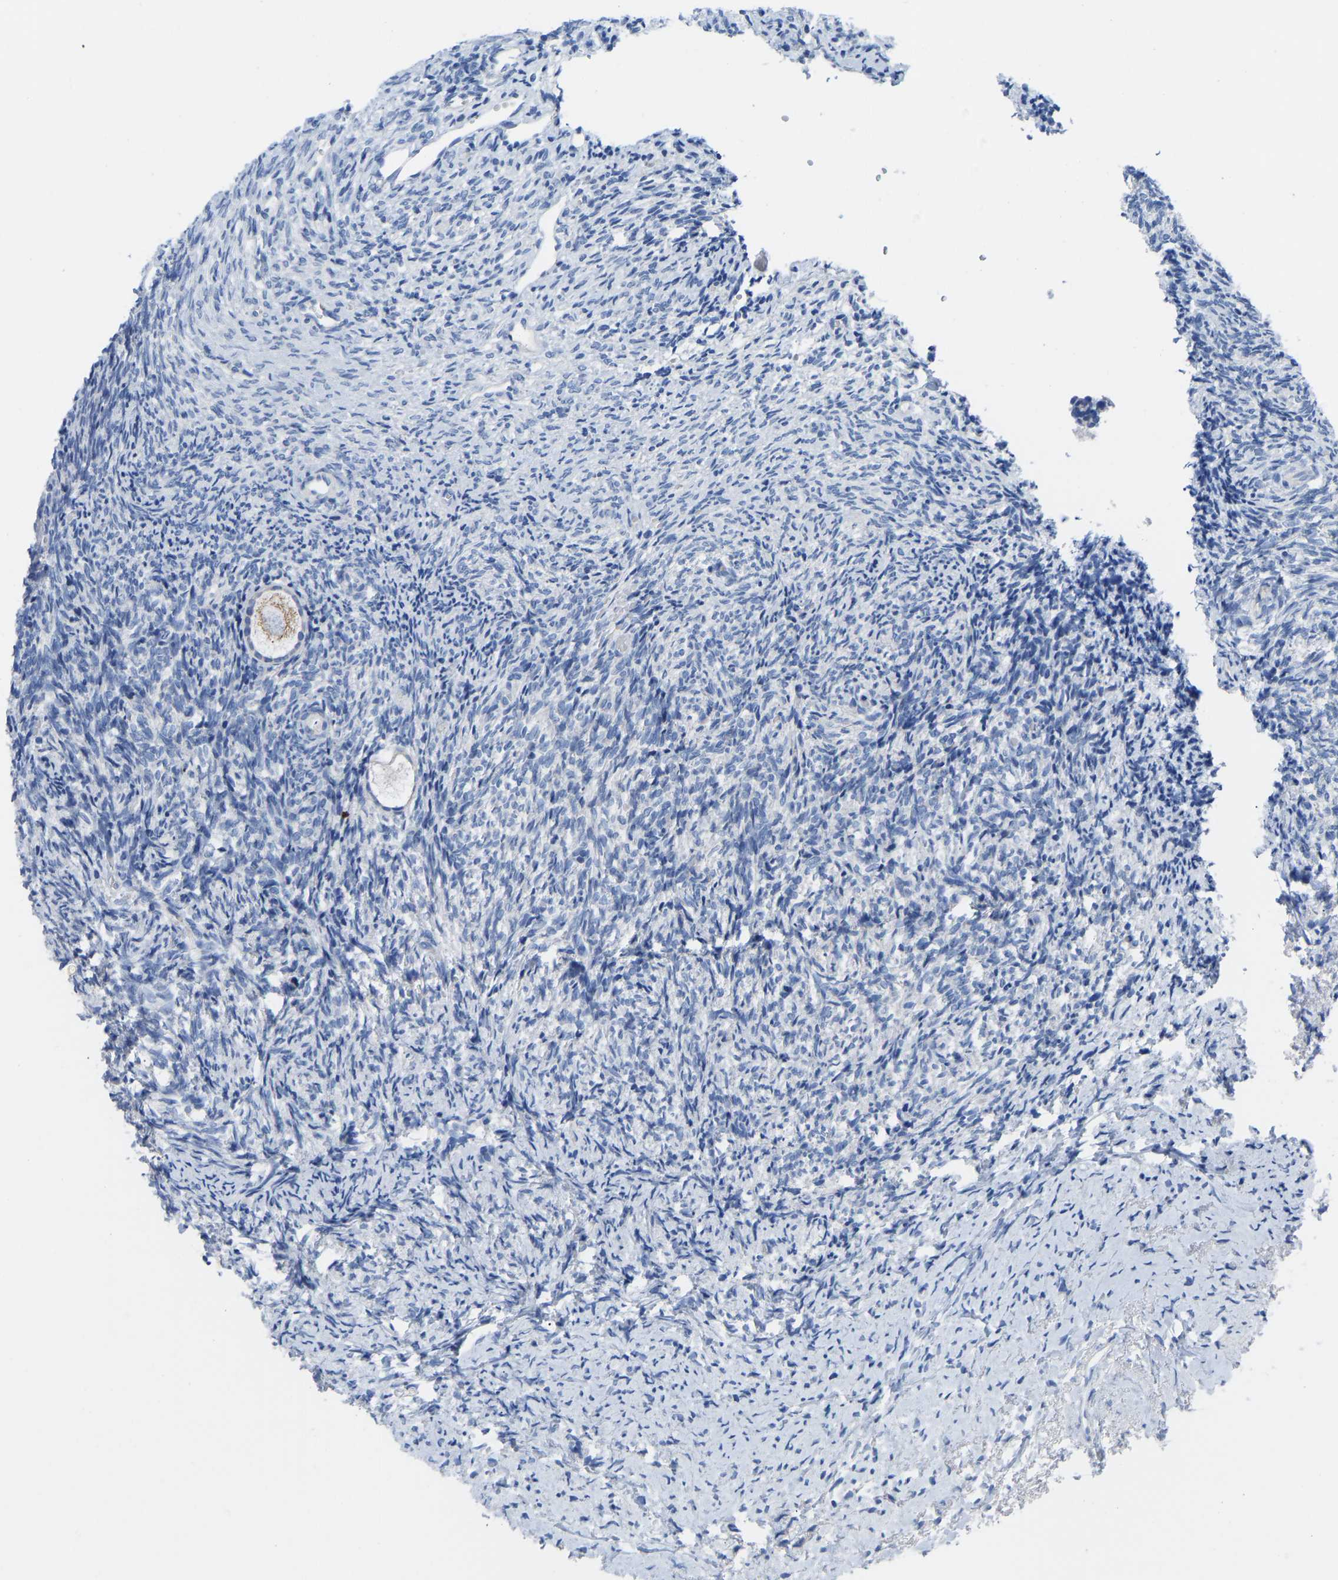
{"staining": {"intensity": "negative", "quantity": "none", "location": "none"}, "tissue": "ovary", "cell_type": "Follicle cells", "image_type": "normal", "snomed": [{"axis": "morphology", "description": "Normal tissue, NOS"}, {"axis": "topography", "description": "Ovary"}], "caption": "High power microscopy image of an immunohistochemistry (IHC) histopathology image of normal ovary, revealing no significant positivity in follicle cells.", "gene": "OLIG2", "patient": {"sex": "female", "age": 41}}